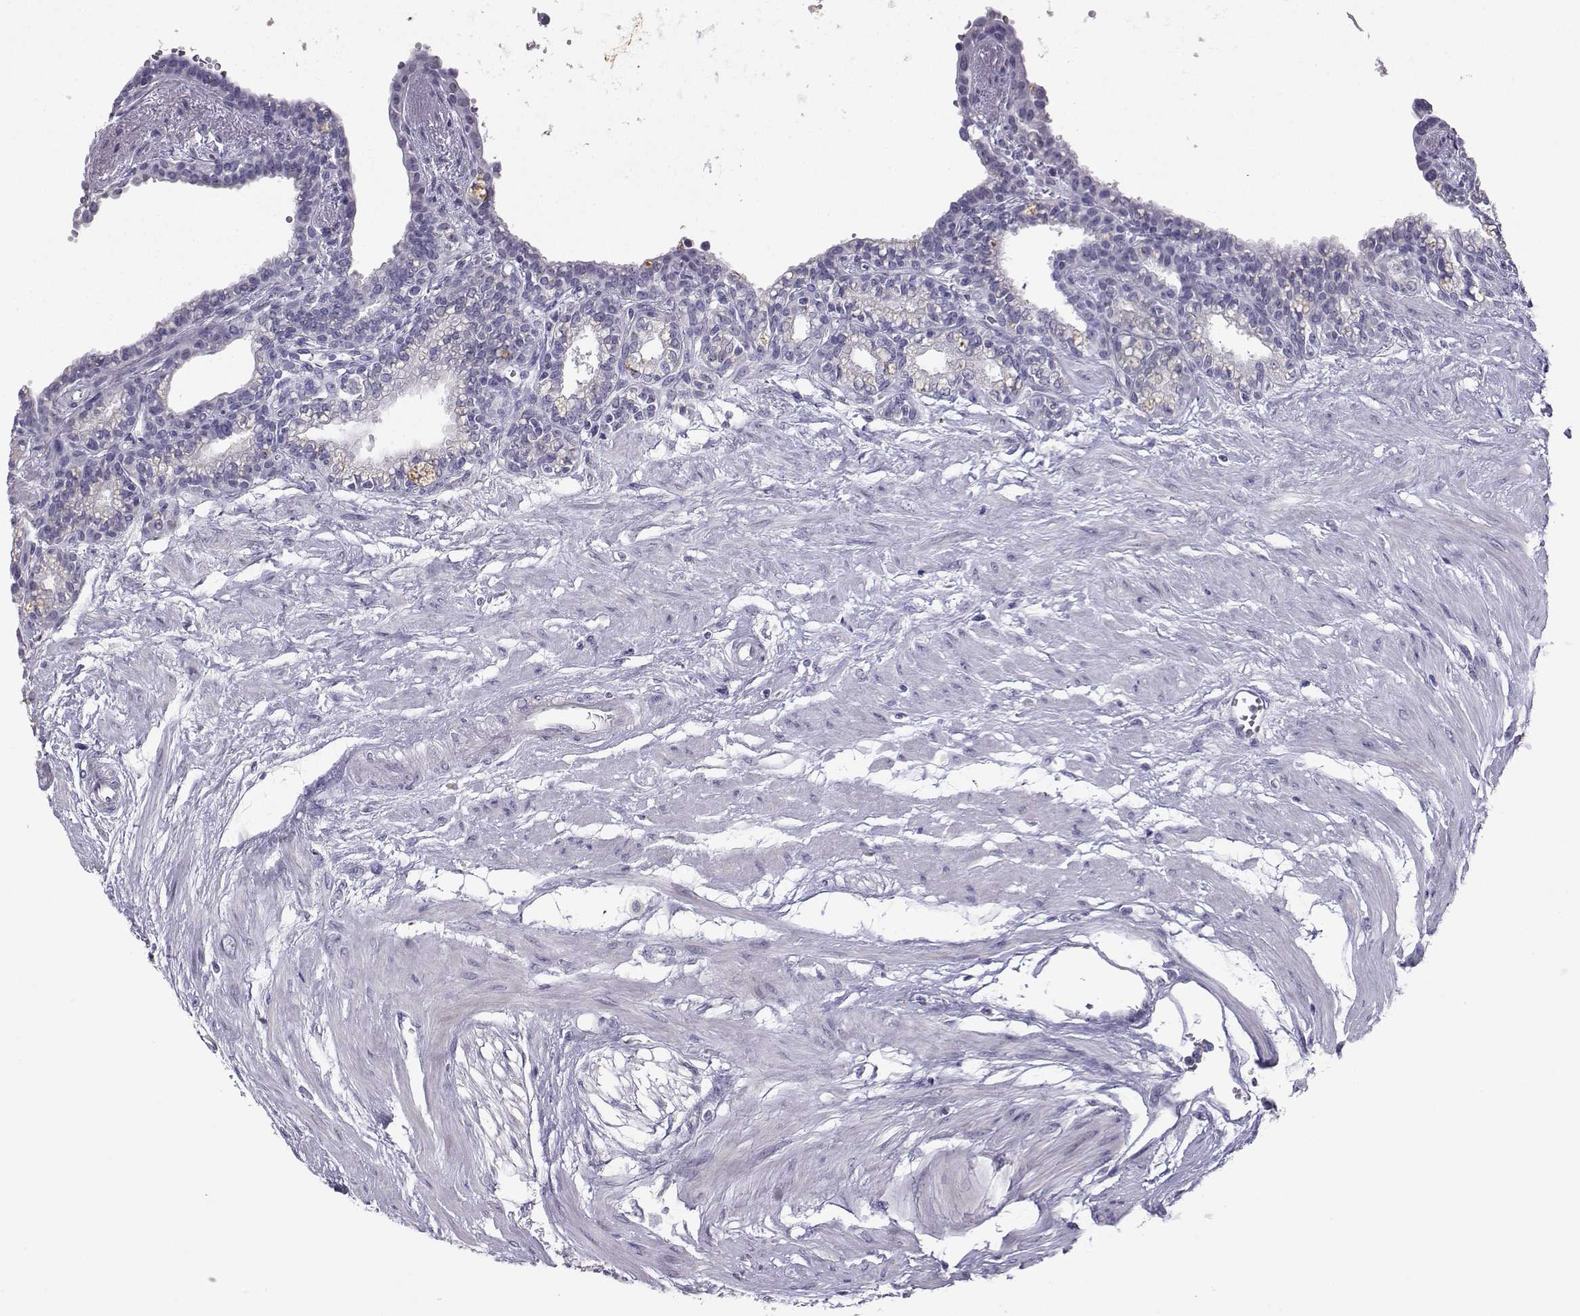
{"staining": {"intensity": "negative", "quantity": "none", "location": "none"}, "tissue": "seminal vesicle", "cell_type": "Glandular cells", "image_type": "normal", "snomed": [{"axis": "morphology", "description": "Normal tissue, NOS"}, {"axis": "morphology", "description": "Urothelial carcinoma, NOS"}, {"axis": "topography", "description": "Urinary bladder"}, {"axis": "topography", "description": "Seminal veicle"}], "caption": "This is an immunohistochemistry photomicrograph of benign seminal vesicle. There is no positivity in glandular cells.", "gene": "TBR1", "patient": {"sex": "male", "age": 76}}